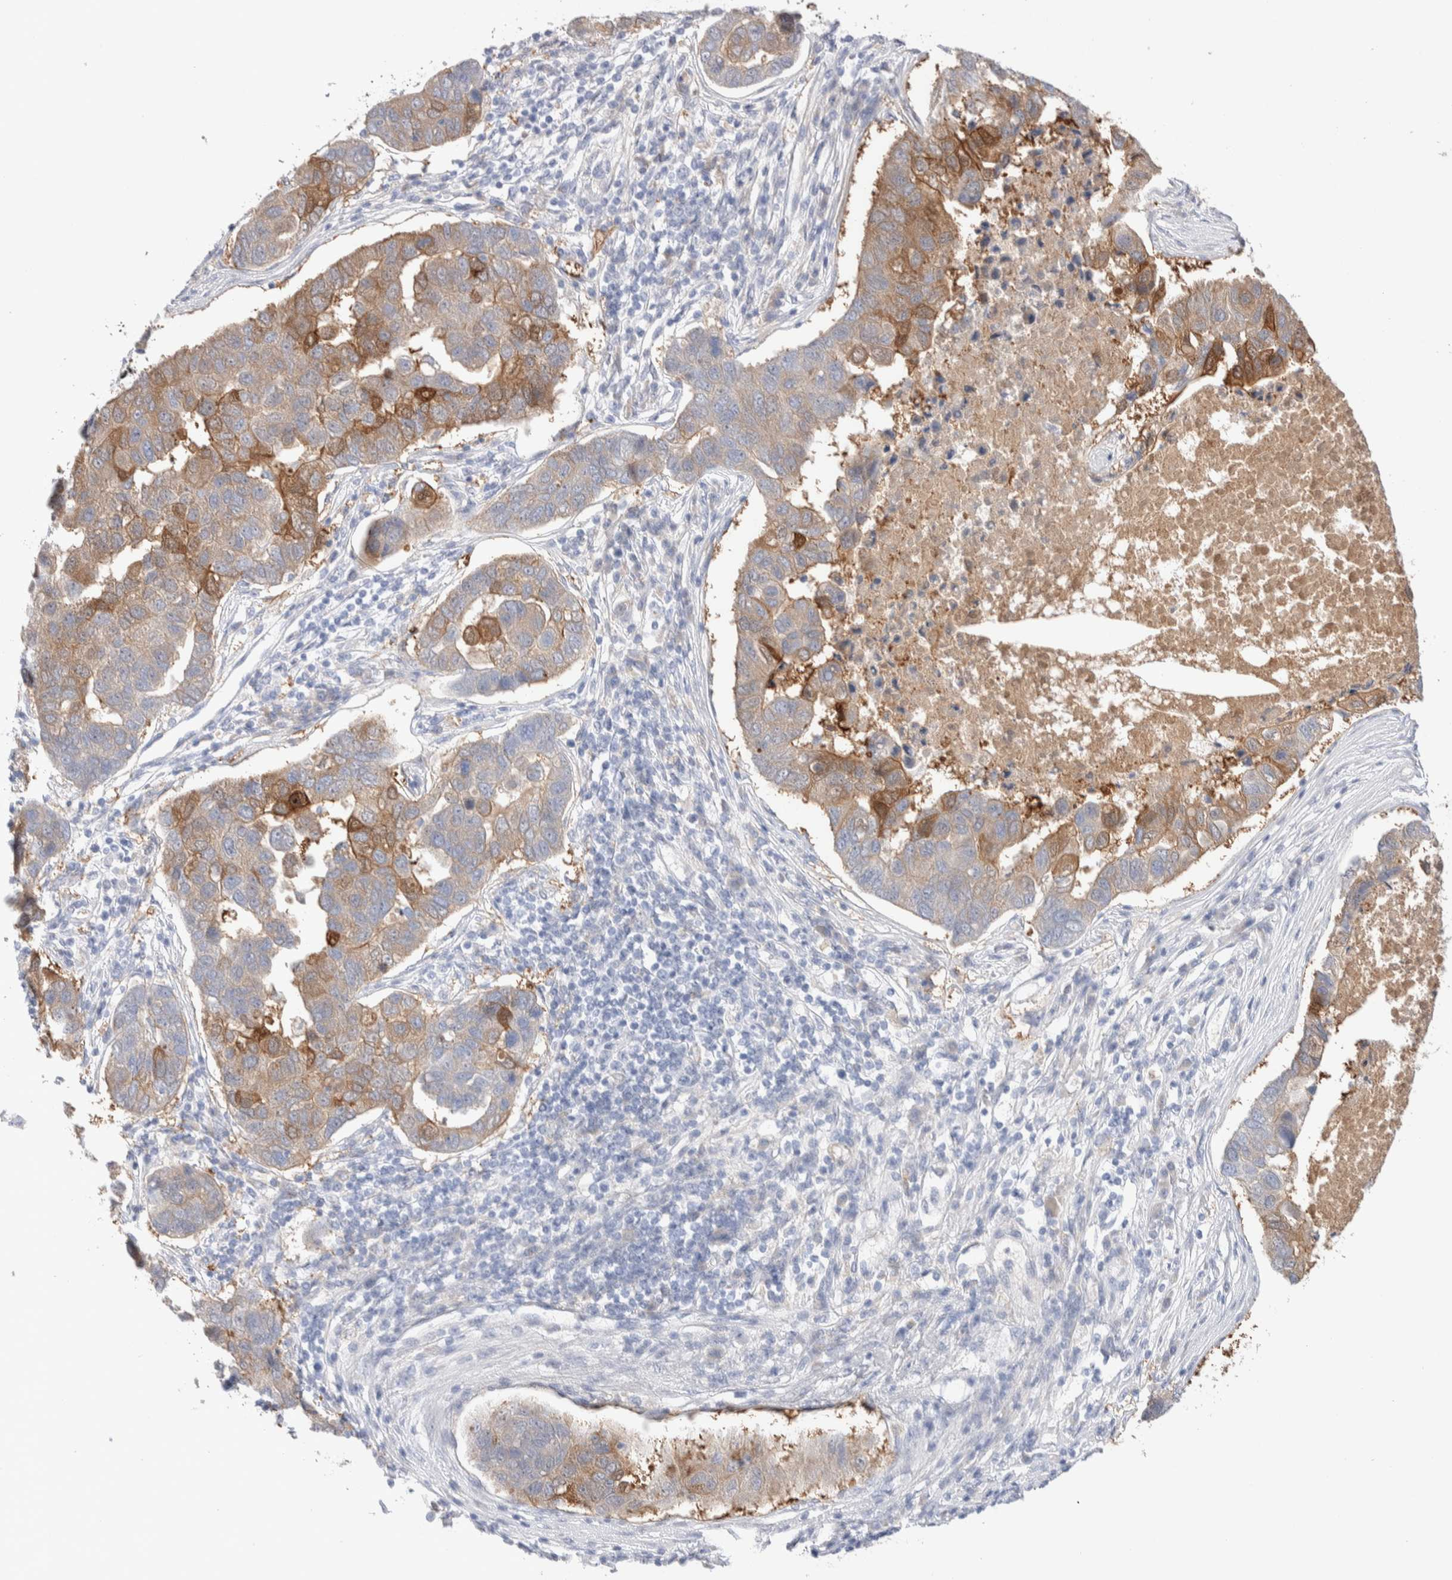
{"staining": {"intensity": "moderate", "quantity": "<25%", "location": "cytoplasmic/membranous"}, "tissue": "pancreatic cancer", "cell_type": "Tumor cells", "image_type": "cancer", "snomed": [{"axis": "morphology", "description": "Adenocarcinoma, NOS"}, {"axis": "topography", "description": "Pancreas"}], "caption": "A brown stain shows moderate cytoplasmic/membranous positivity of a protein in human pancreatic cancer (adenocarcinoma) tumor cells.", "gene": "GDA", "patient": {"sex": "female", "age": 61}}